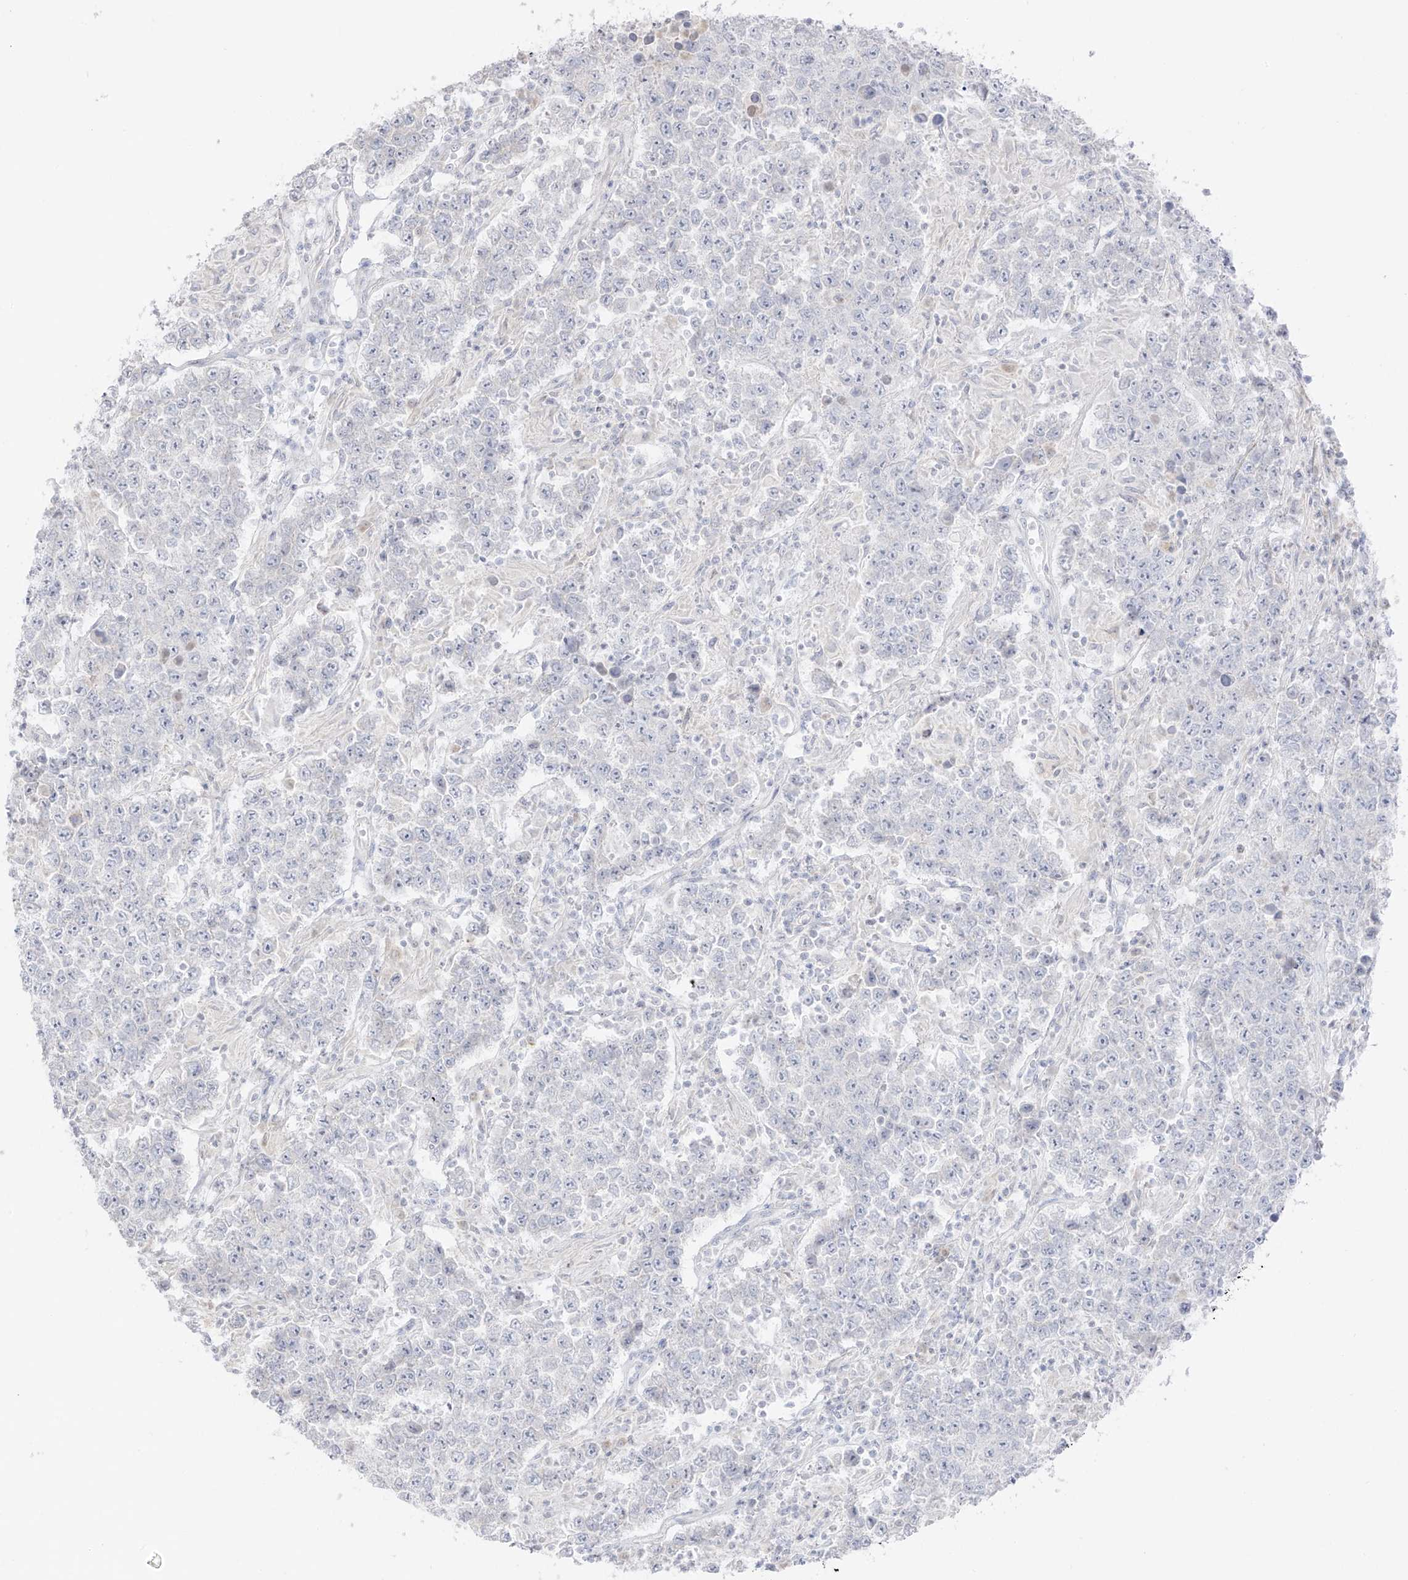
{"staining": {"intensity": "negative", "quantity": "none", "location": "none"}, "tissue": "testis cancer", "cell_type": "Tumor cells", "image_type": "cancer", "snomed": [{"axis": "morphology", "description": "Normal tissue, NOS"}, {"axis": "morphology", "description": "Urothelial carcinoma, High grade"}, {"axis": "morphology", "description": "Seminoma, NOS"}, {"axis": "morphology", "description": "Carcinoma, Embryonal, NOS"}, {"axis": "topography", "description": "Urinary bladder"}, {"axis": "topography", "description": "Testis"}], "caption": "Tumor cells show no significant positivity in testis seminoma.", "gene": "C11orf87", "patient": {"sex": "male", "age": 41}}